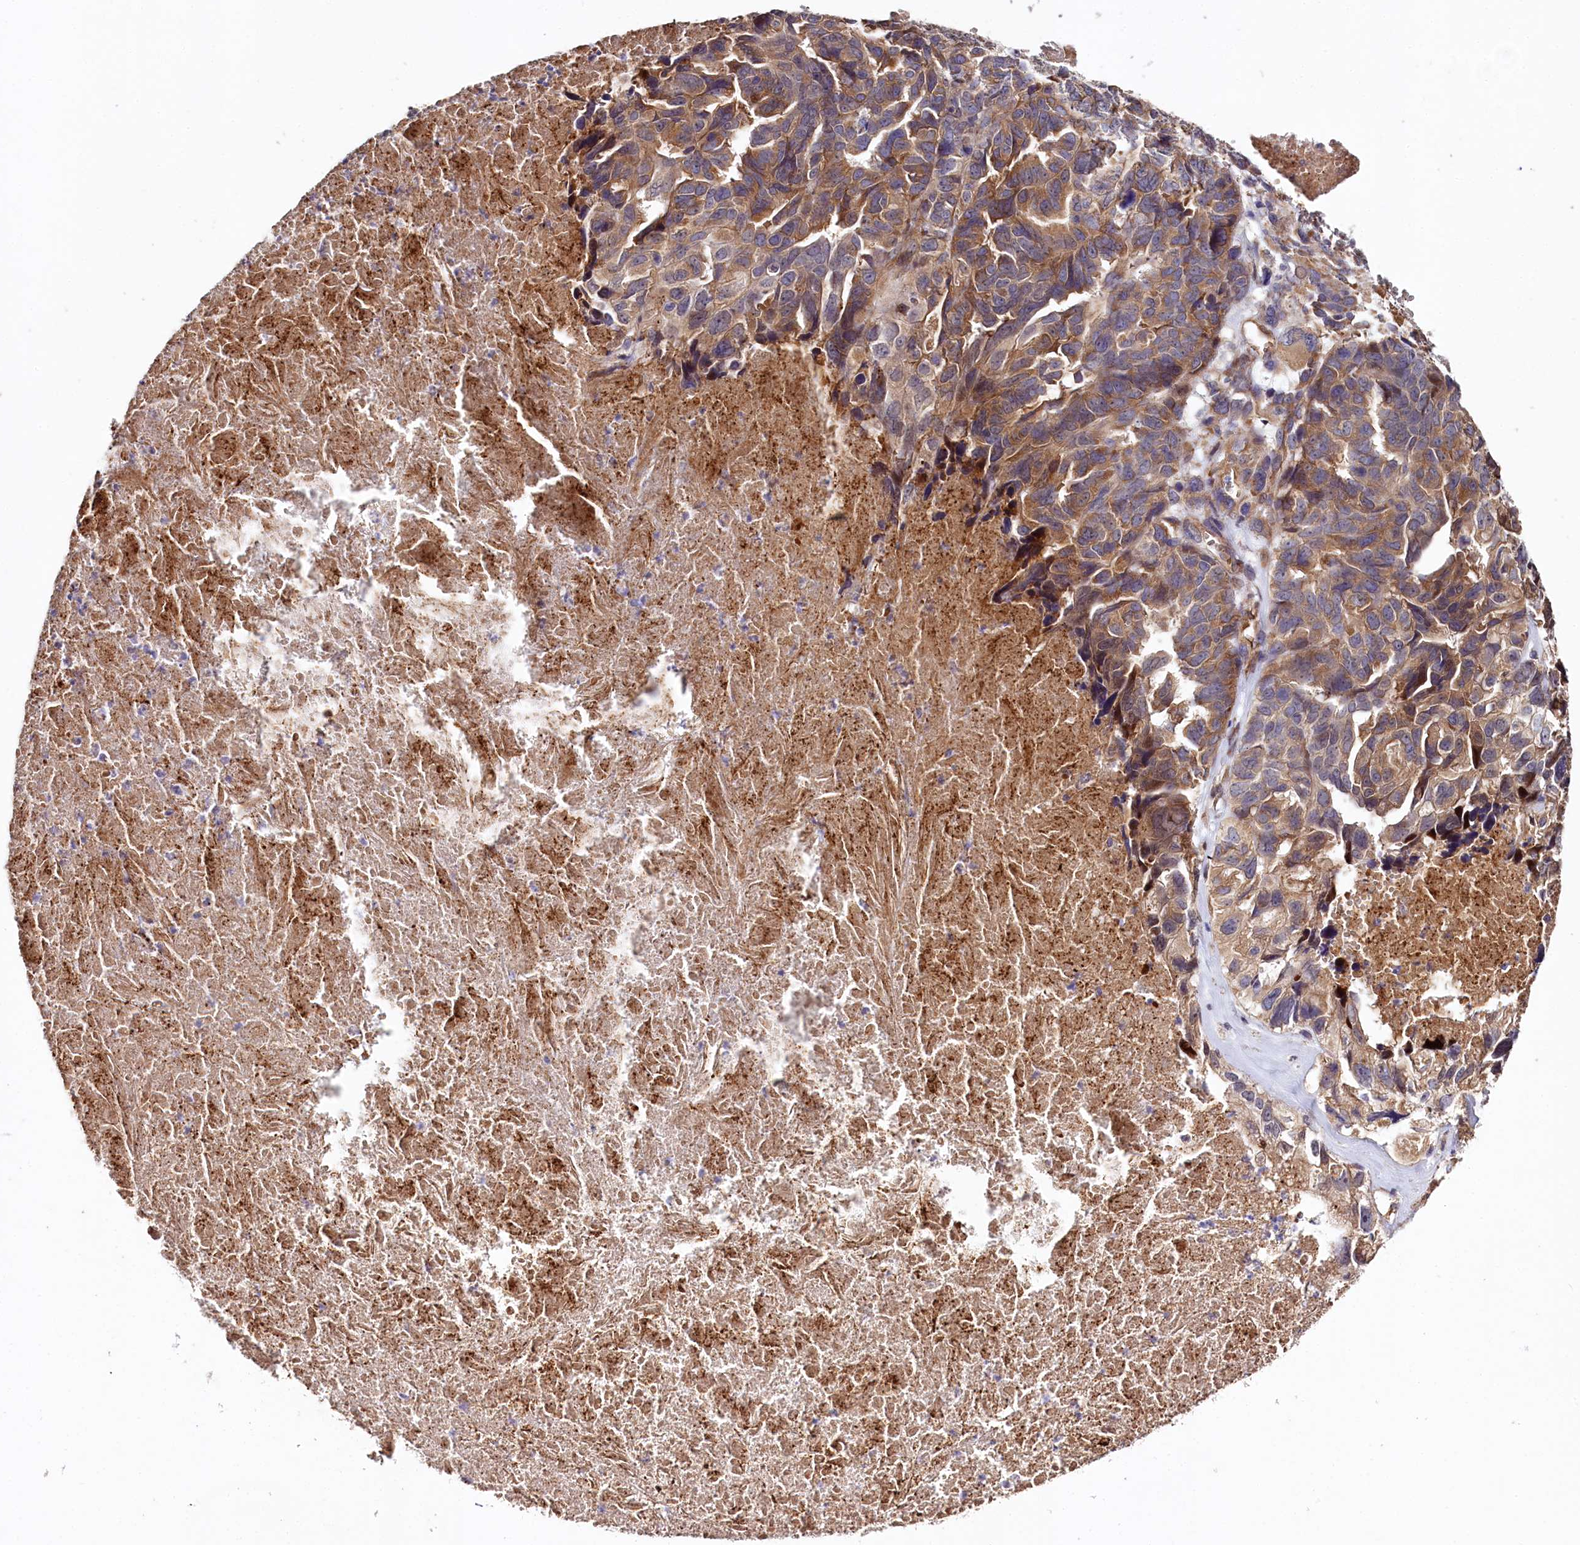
{"staining": {"intensity": "moderate", "quantity": ">75%", "location": "cytoplasmic/membranous"}, "tissue": "ovarian cancer", "cell_type": "Tumor cells", "image_type": "cancer", "snomed": [{"axis": "morphology", "description": "Cystadenocarcinoma, serous, NOS"}, {"axis": "topography", "description": "Ovary"}], "caption": "Immunohistochemical staining of serous cystadenocarcinoma (ovarian) reveals medium levels of moderate cytoplasmic/membranous protein staining in approximately >75% of tumor cells.", "gene": "SPATS2", "patient": {"sex": "female", "age": 79}}